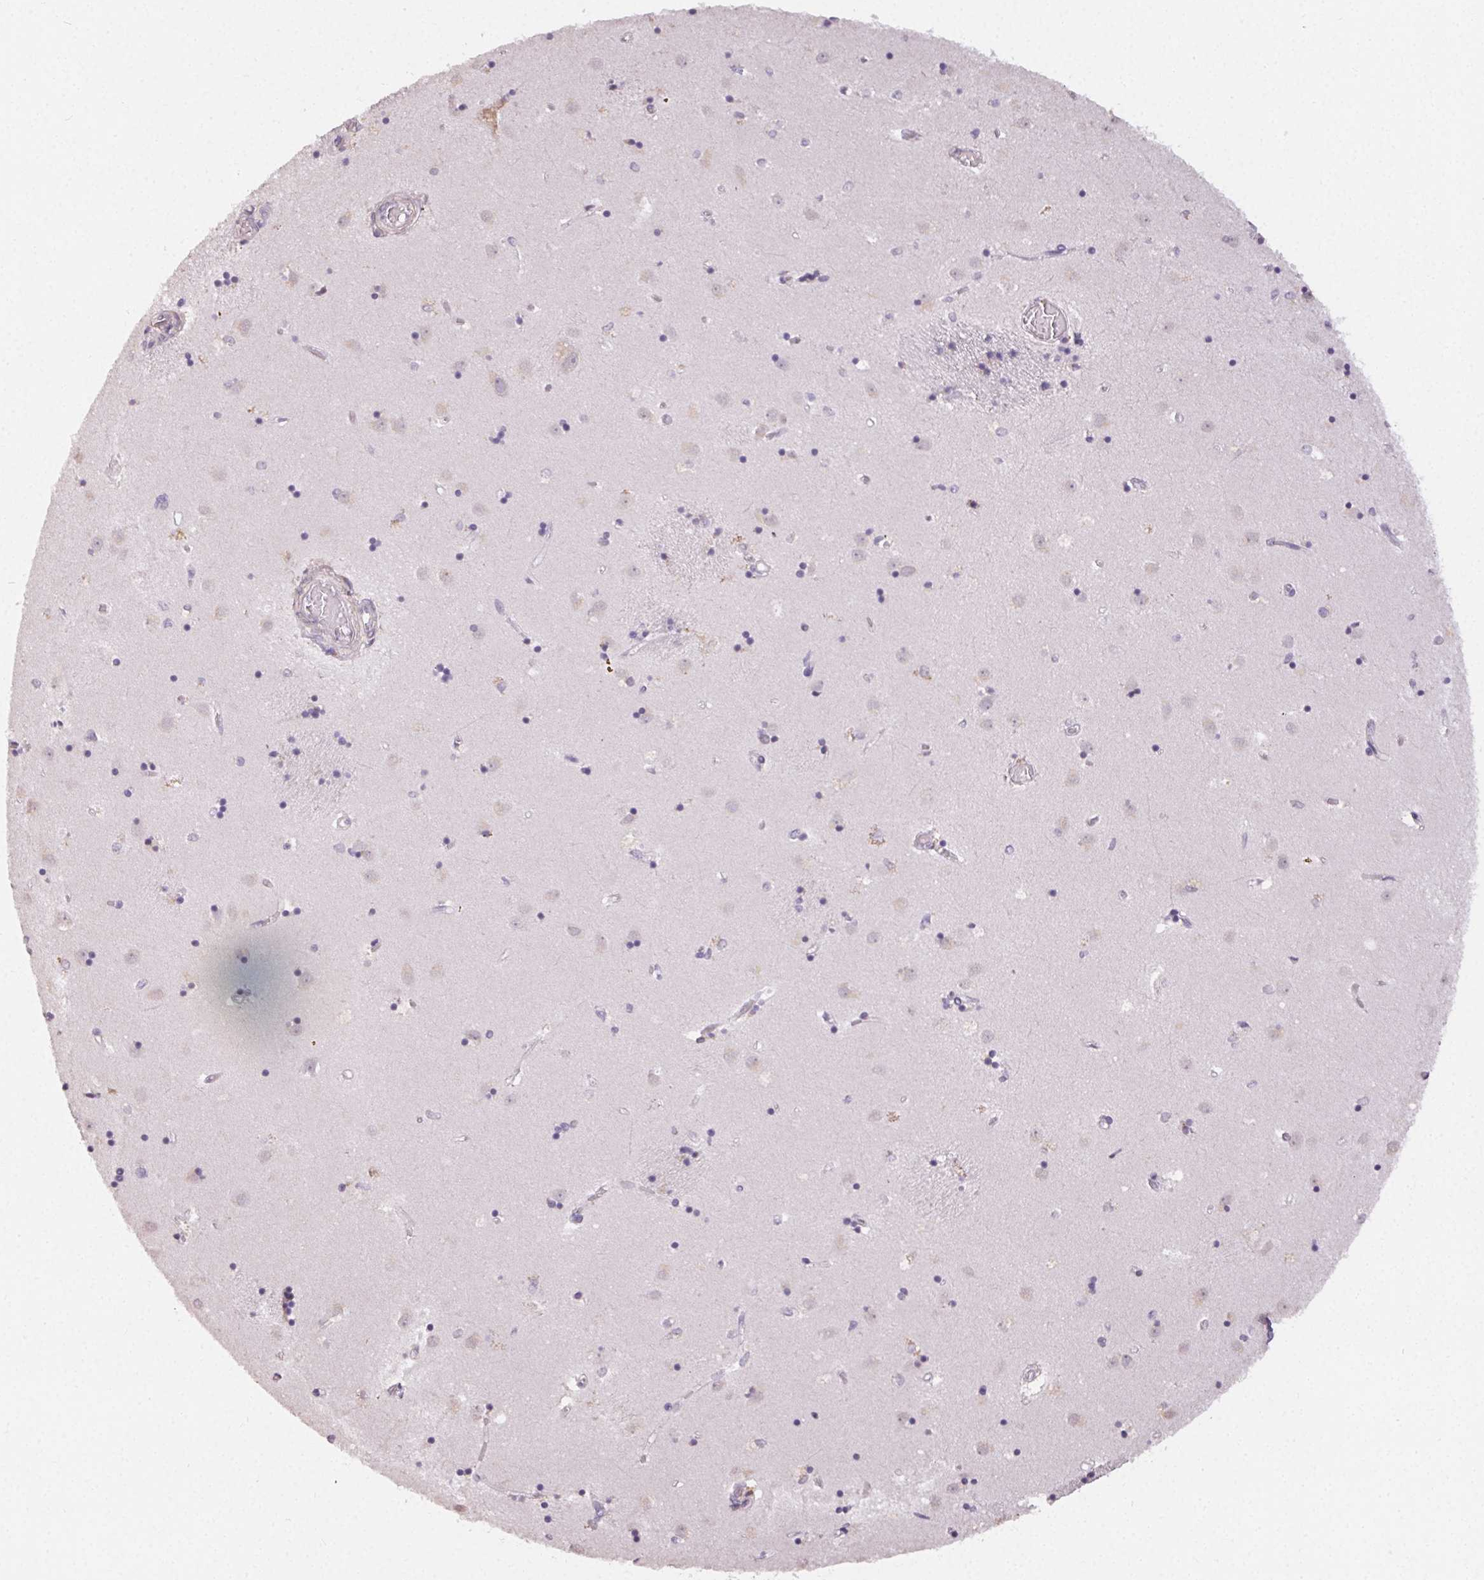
{"staining": {"intensity": "negative", "quantity": "none", "location": "none"}, "tissue": "caudate", "cell_type": "Glial cells", "image_type": "normal", "snomed": [{"axis": "morphology", "description": "Normal tissue, NOS"}, {"axis": "topography", "description": "Lateral ventricle wall"}], "caption": "A histopathology image of human caudate is negative for staining in glial cells. (DAB (3,3'-diaminobenzidine) immunohistochemistry with hematoxylin counter stain).", "gene": "TMEM174", "patient": {"sex": "male", "age": 54}}